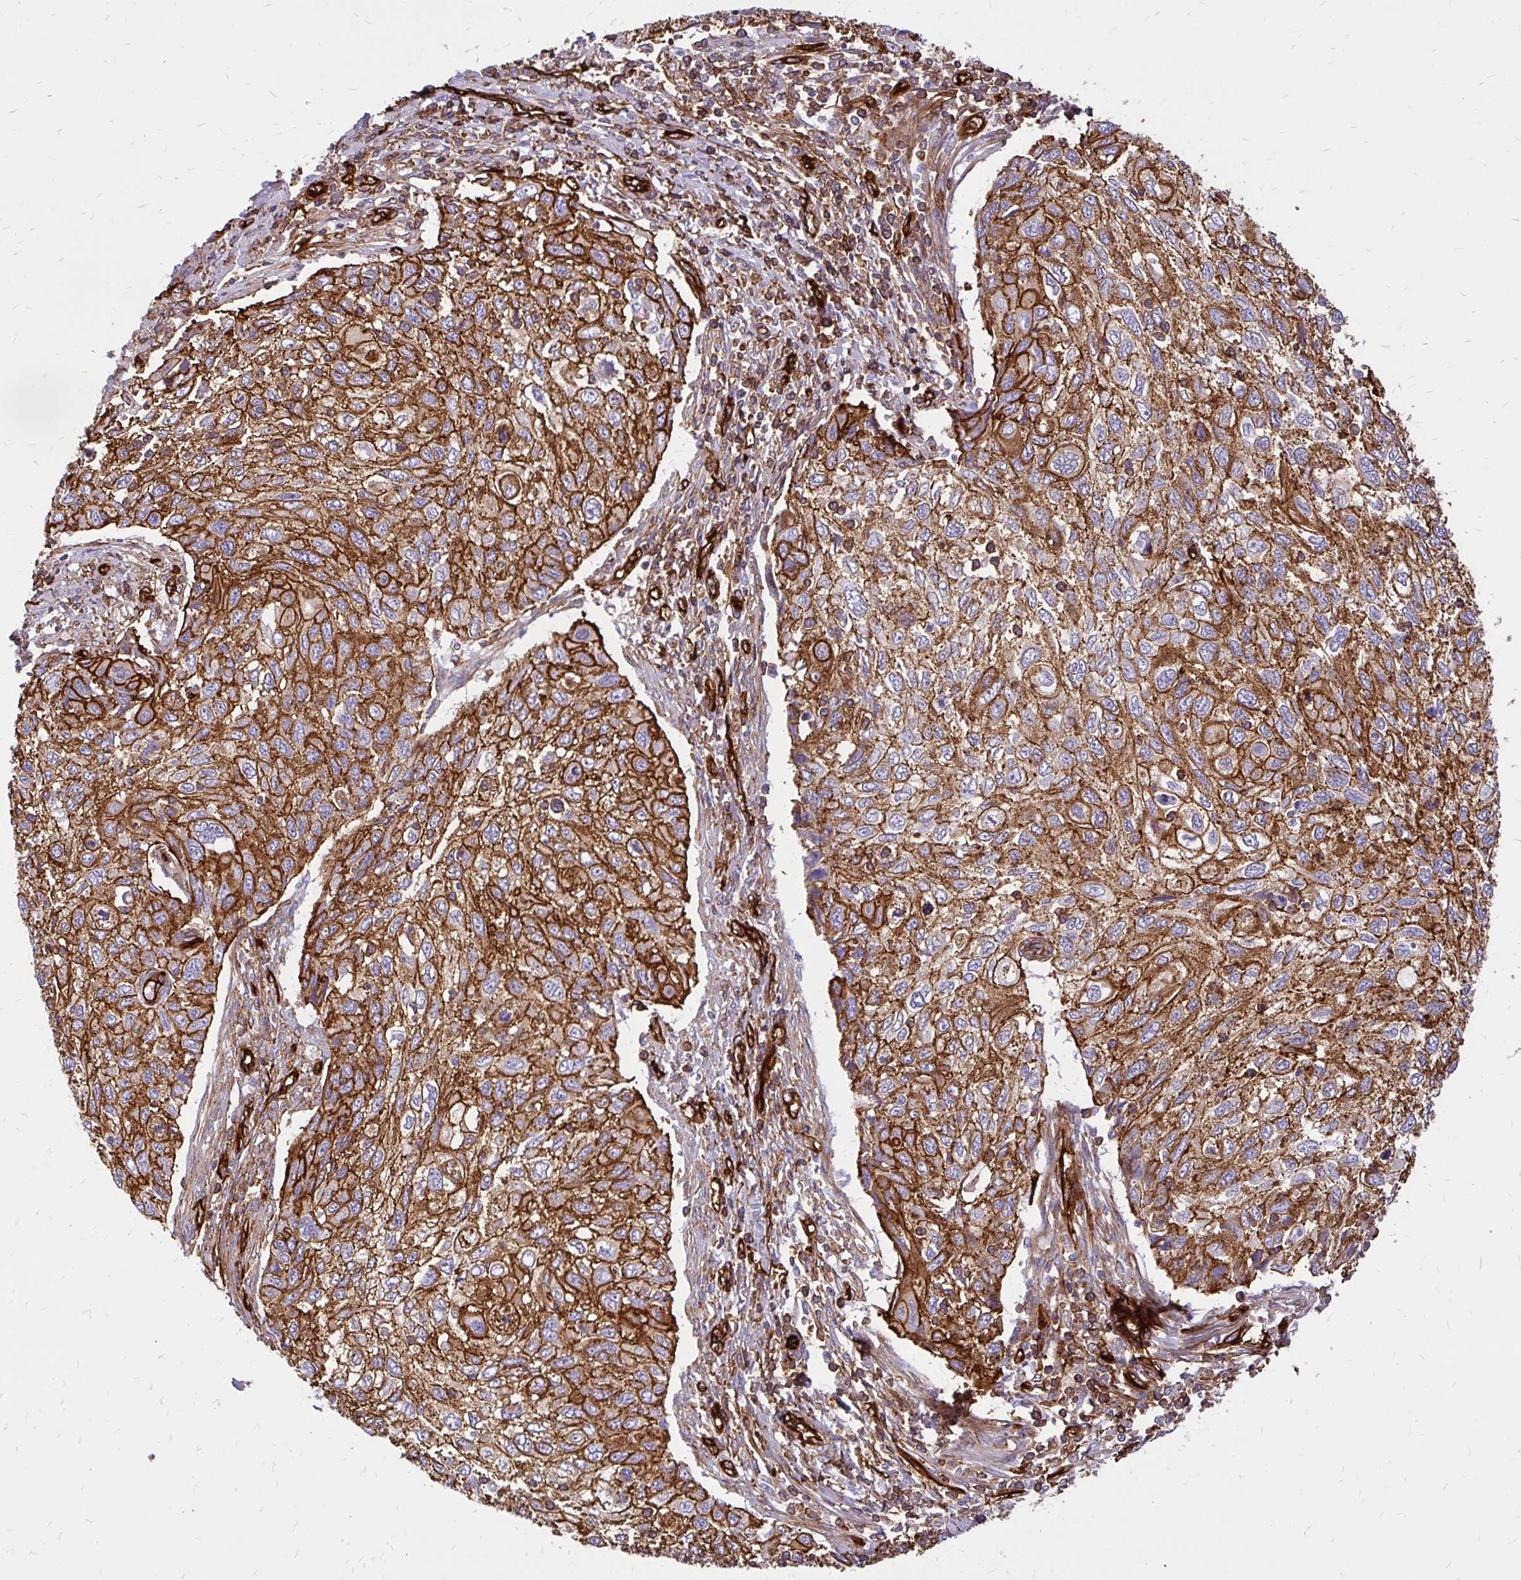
{"staining": {"intensity": "strong", "quantity": ">75%", "location": "cytoplasmic/membranous"}, "tissue": "cervical cancer", "cell_type": "Tumor cells", "image_type": "cancer", "snomed": [{"axis": "morphology", "description": "Squamous cell carcinoma, NOS"}, {"axis": "topography", "description": "Cervix"}], "caption": "This micrograph demonstrates immunohistochemistry (IHC) staining of human cervical cancer (squamous cell carcinoma), with high strong cytoplasmic/membranous positivity in about >75% of tumor cells.", "gene": "MAP1LC3B", "patient": {"sex": "female", "age": 70}}